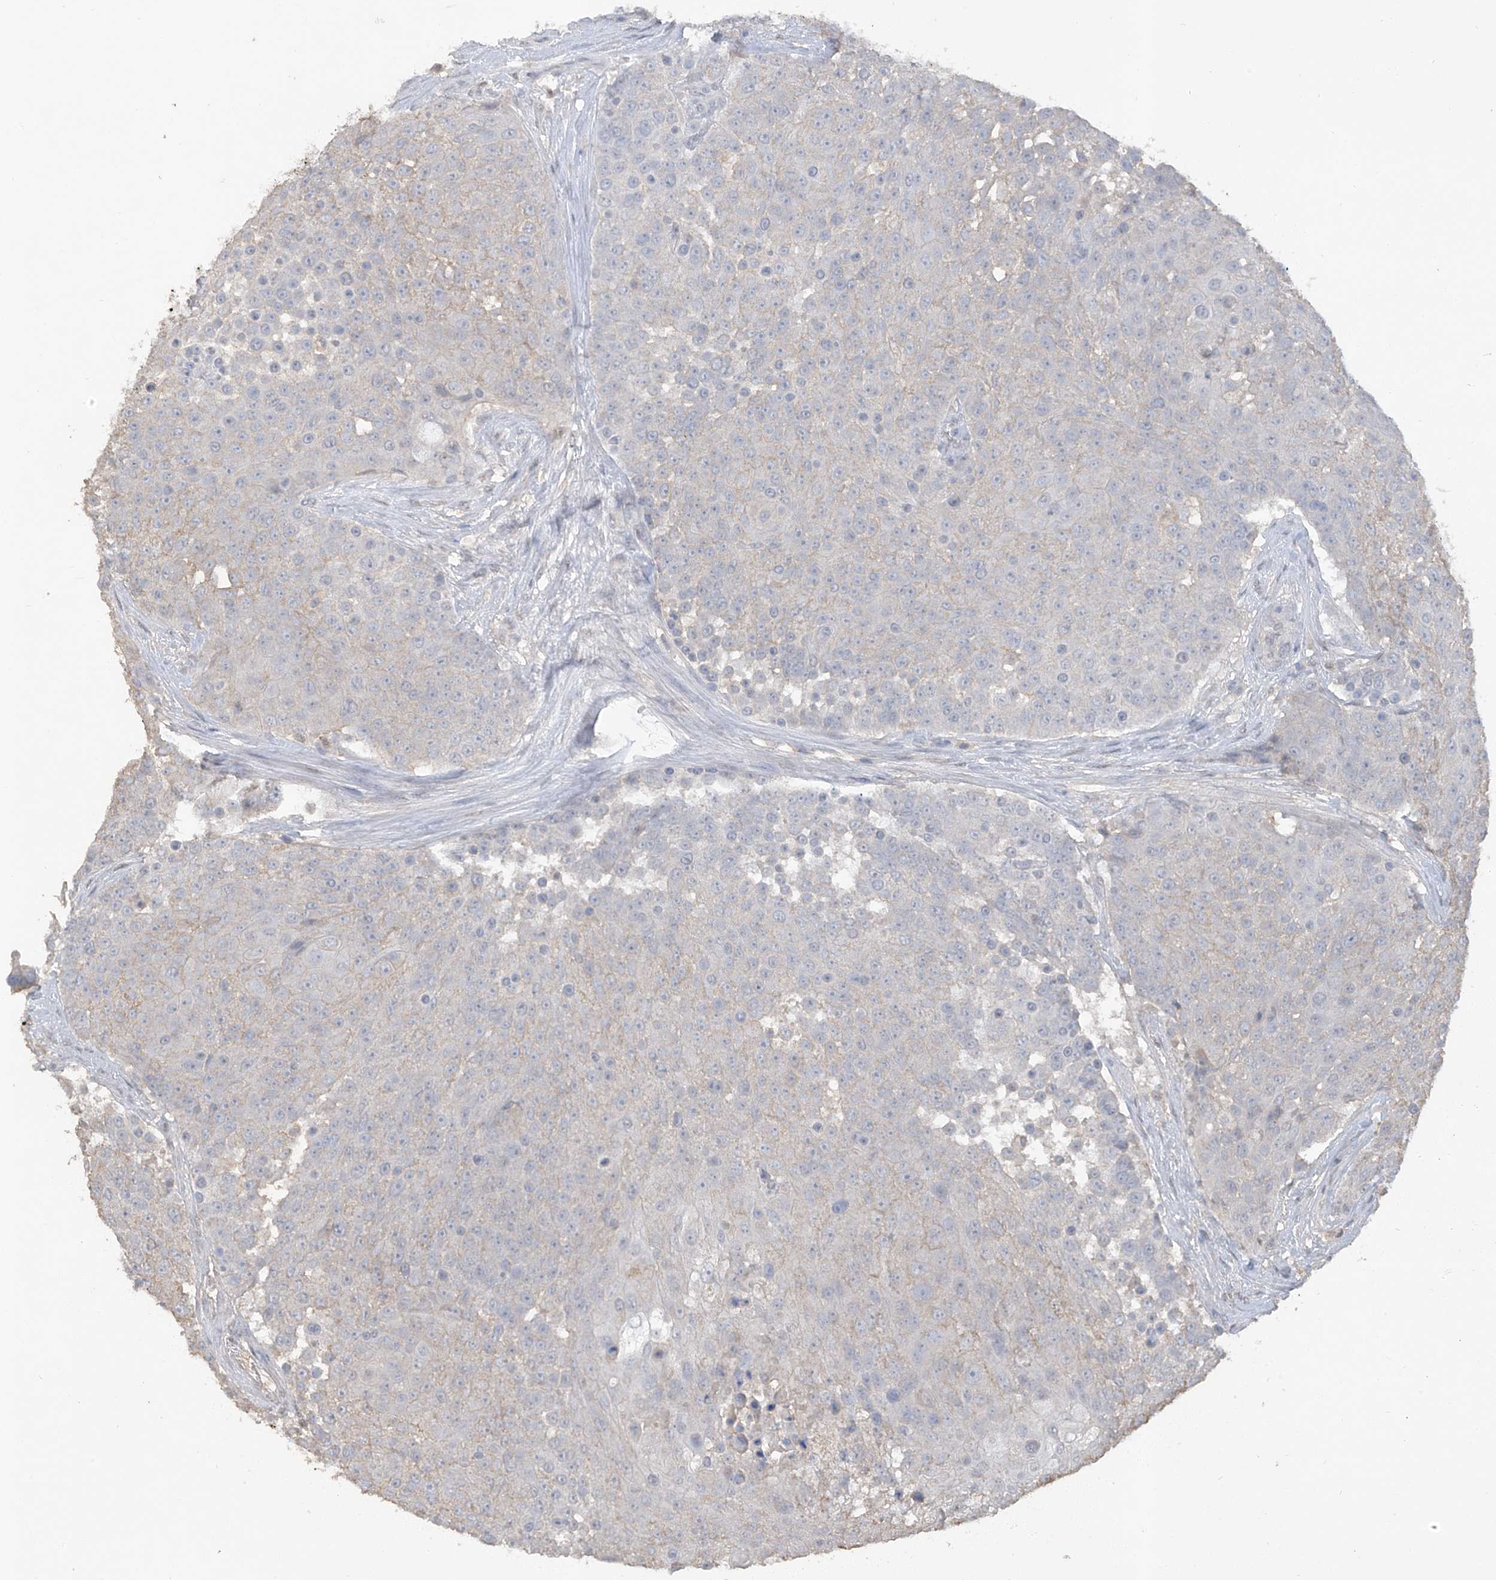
{"staining": {"intensity": "negative", "quantity": "none", "location": "none"}, "tissue": "urothelial cancer", "cell_type": "Tumor cells", "image_type": "cancer", "snomed": [{"axis": "morphology", "description": "Urothelial carcinoma, High grade"}, {"axis": "topography", "description": "Urinary bladder"}], "caption": "This is an immunohistochemistry (IHC) image of human high-grade urothelial carcinoma. There is no expression in tumor cells.", "gene": "HAS3", "patient": {"sex": "female", "age": 63}}